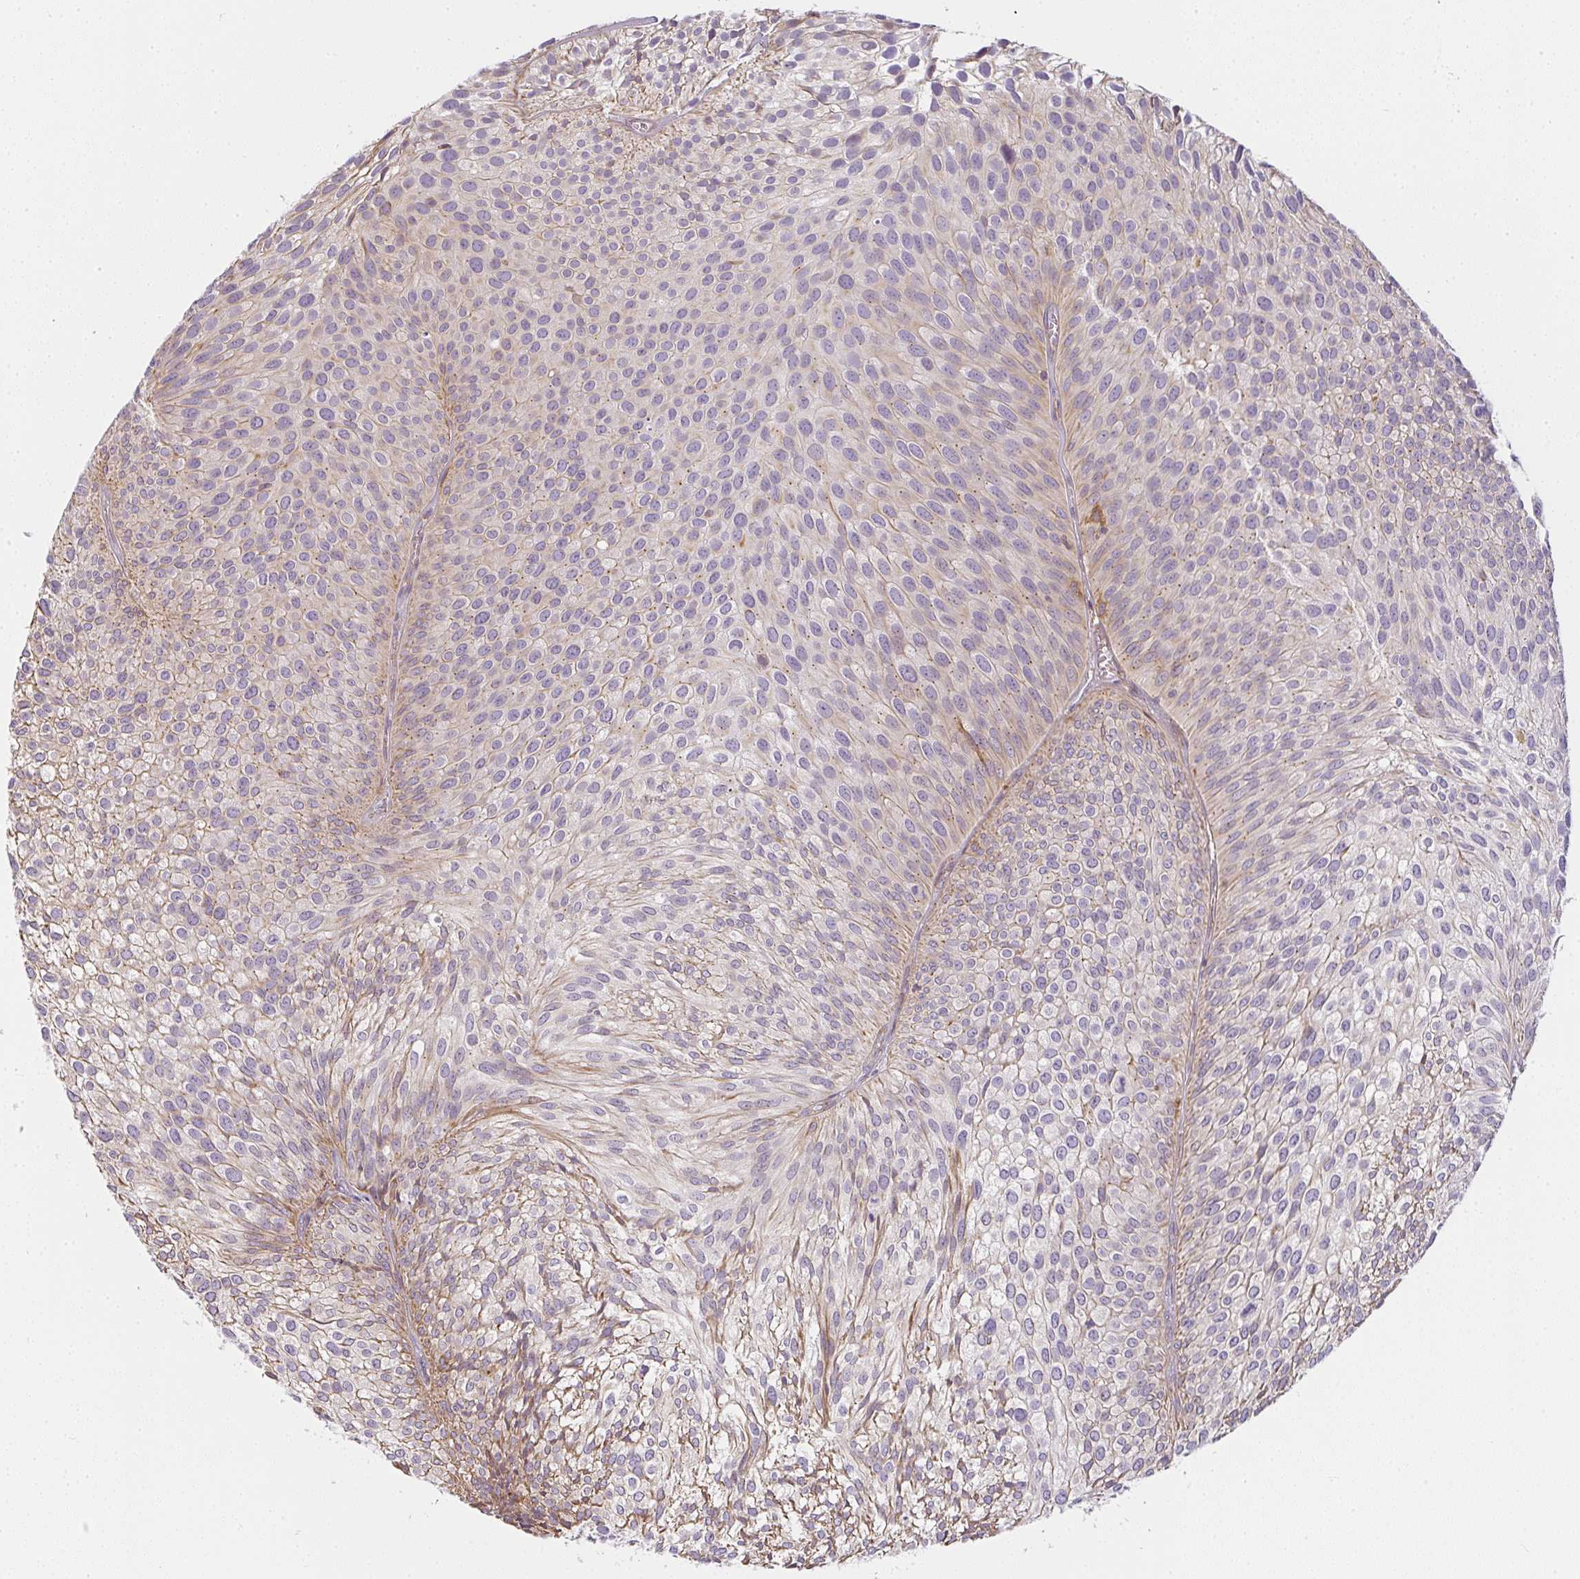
{"staining": {"intensity": "weak", "quantity": "<25%", "location": "cytoplasmic/membranous"}, "tissue": "urothelial cancer", "cell_type": "Tumor cells", "image_type": "cancer", "snomed": [{"axis": "morphology", "description": "Urothelial carcinoma, Low grade"}, {"axis": "topography", "description": "Urinary bladder"}], "caption": "High magnification brightfield microscopy of low-grade urothelial carcinoma stained with DAB (brown) and counterstained with hematoxylin (blue): tumor cells show no significant staining.", "gene": "SULF1", "patient": {"sex": "male", "age": 91}}